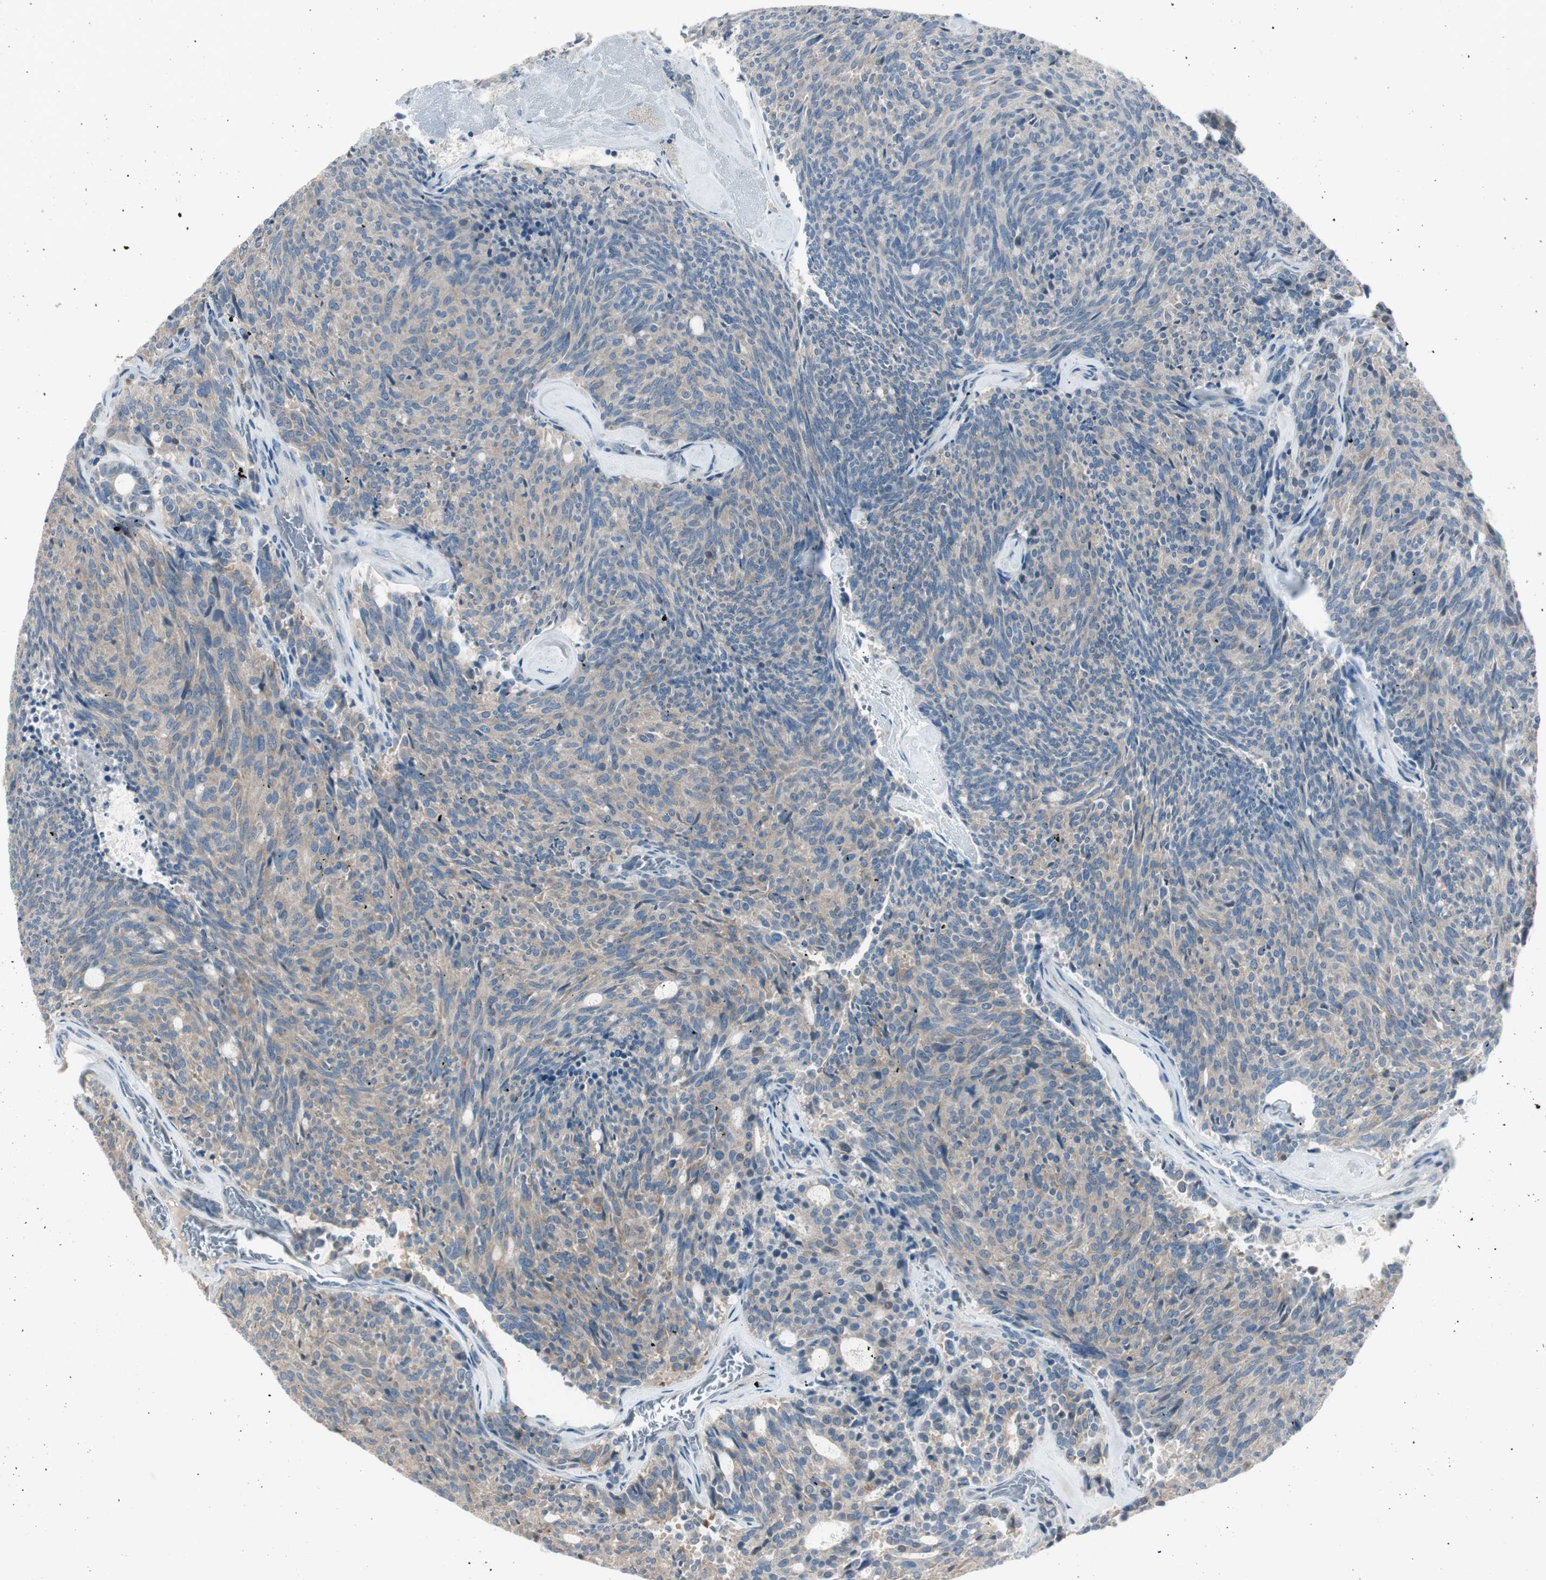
{"staining": {"intensity": "weak", "quantity": ">75%", "location": "cytoplasmic/membranous"}, "tissue": "carcinoid", "cell_type": "Tumor cells", "image_type": "cancer", "snomed": [{"axis": "morphology", "description": "Carcinoid, malignant, NOS"}, {"axis": "topography", "description": "Pancreas"}], "caption": "Human carcinoid (malignant) stained for a protein (brown) reveals weak cytoplasmic/membranous positive staining in about >75% of tumor cells.", "gene": "MAPRE3", "patient": {"sex": "female", "age": 54}}